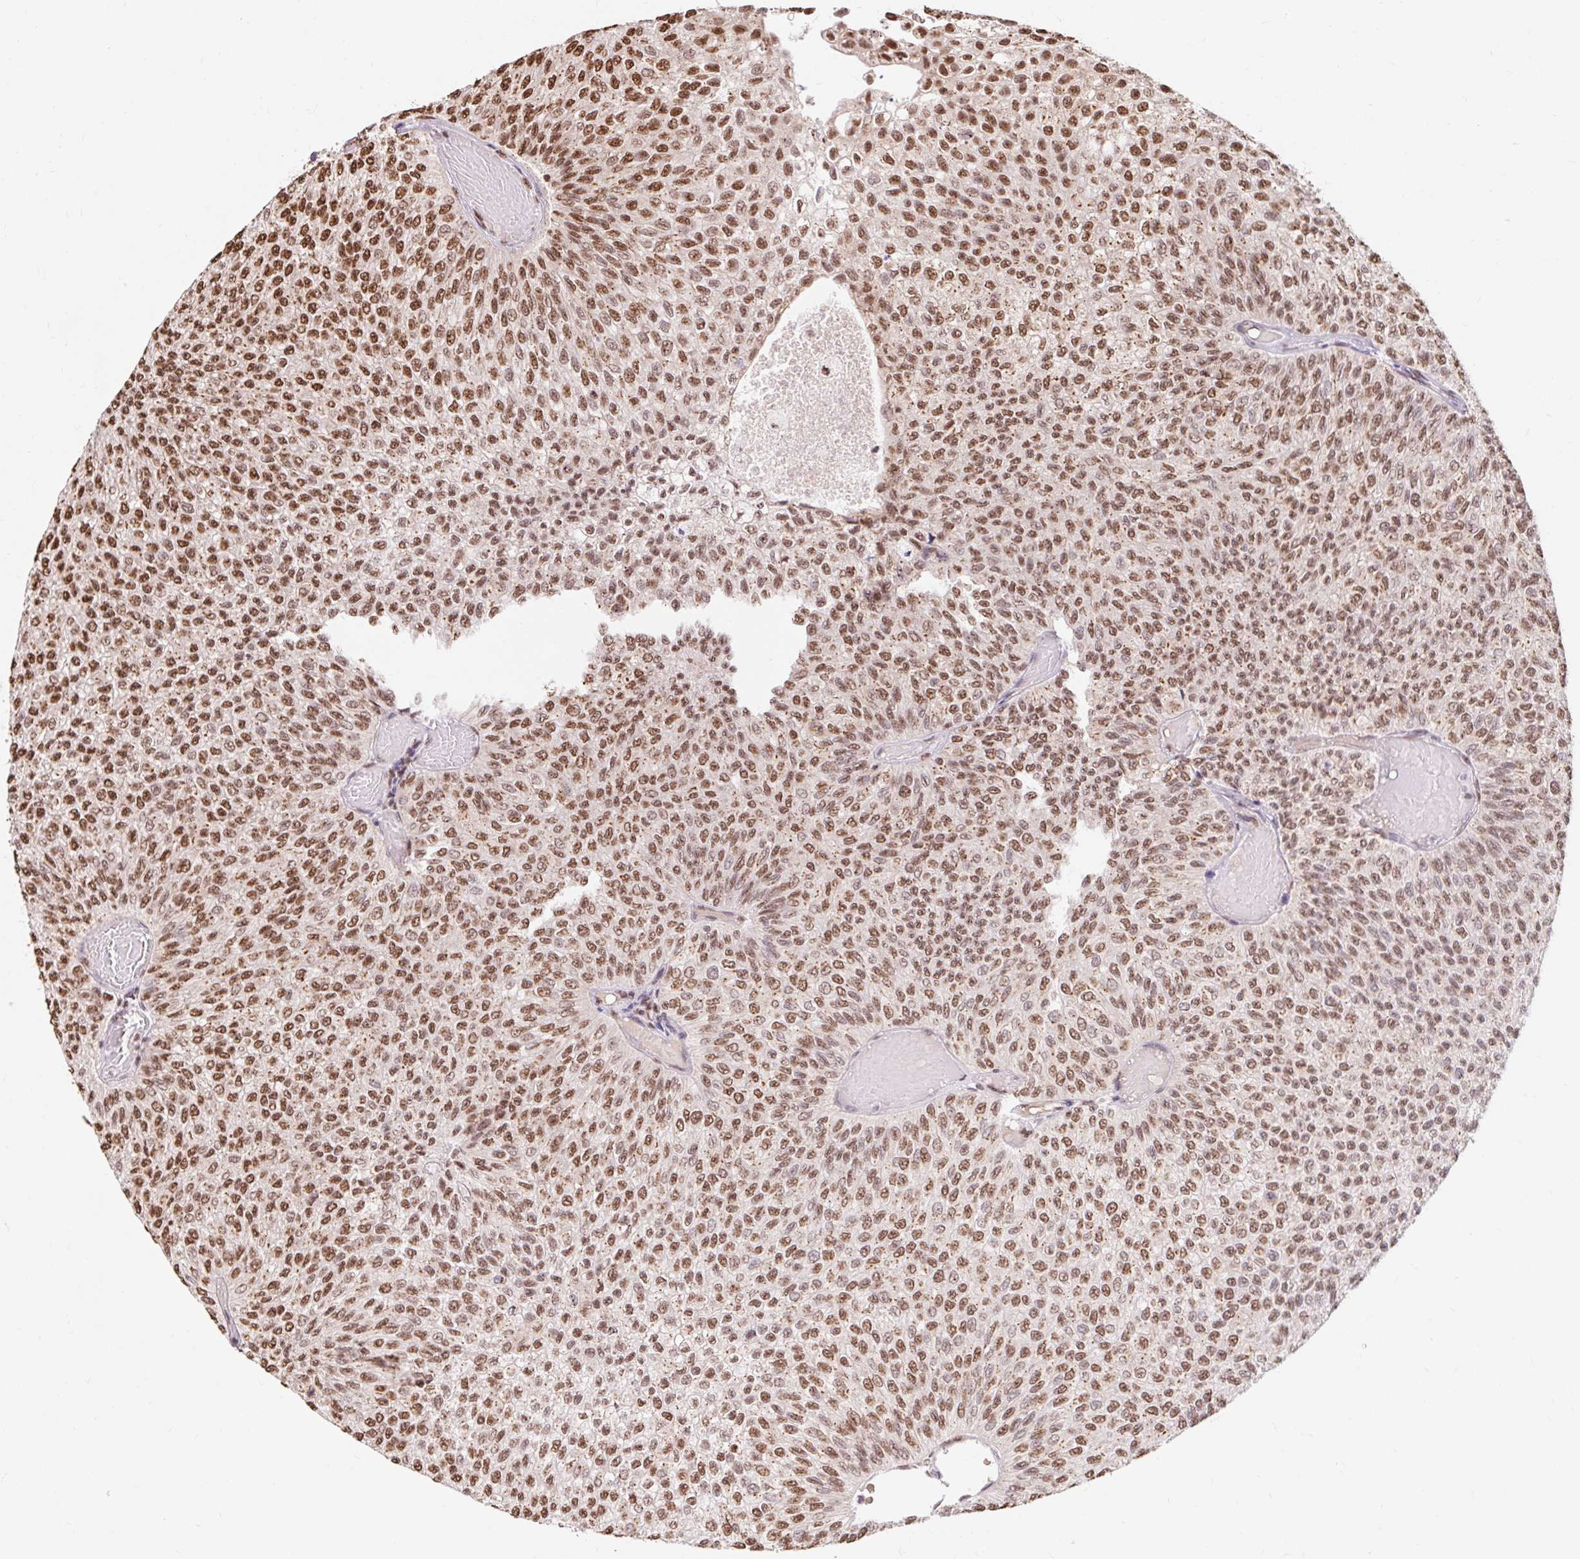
{"staining": {"intensity": "moderate", "quantity": ">75%", "location": "nuclear"}, "tissue": "urothelial cancer", "cell_type": "Tumor cells", "image_type": "cancer", "snomed": [{"axis": "morphology", "description": "Urothelial carcinoma, Low grade"}, {"axis": "topography", "description": "Urinary bladder"}], "caption": "The micrograph shows immunohistochemical staining of urothelial carcinoma (low-grade). There is moderate nuclear expression is seen in approximately >75% of tumor cells. (Stains: DAB (3,3'-diaminobenzidine) in brown, nuclei in blue, Microscopy: brightfield microscopy at high magnification).", "gene": "BICRA", "patient": {"sex": "male", "age": 78}}